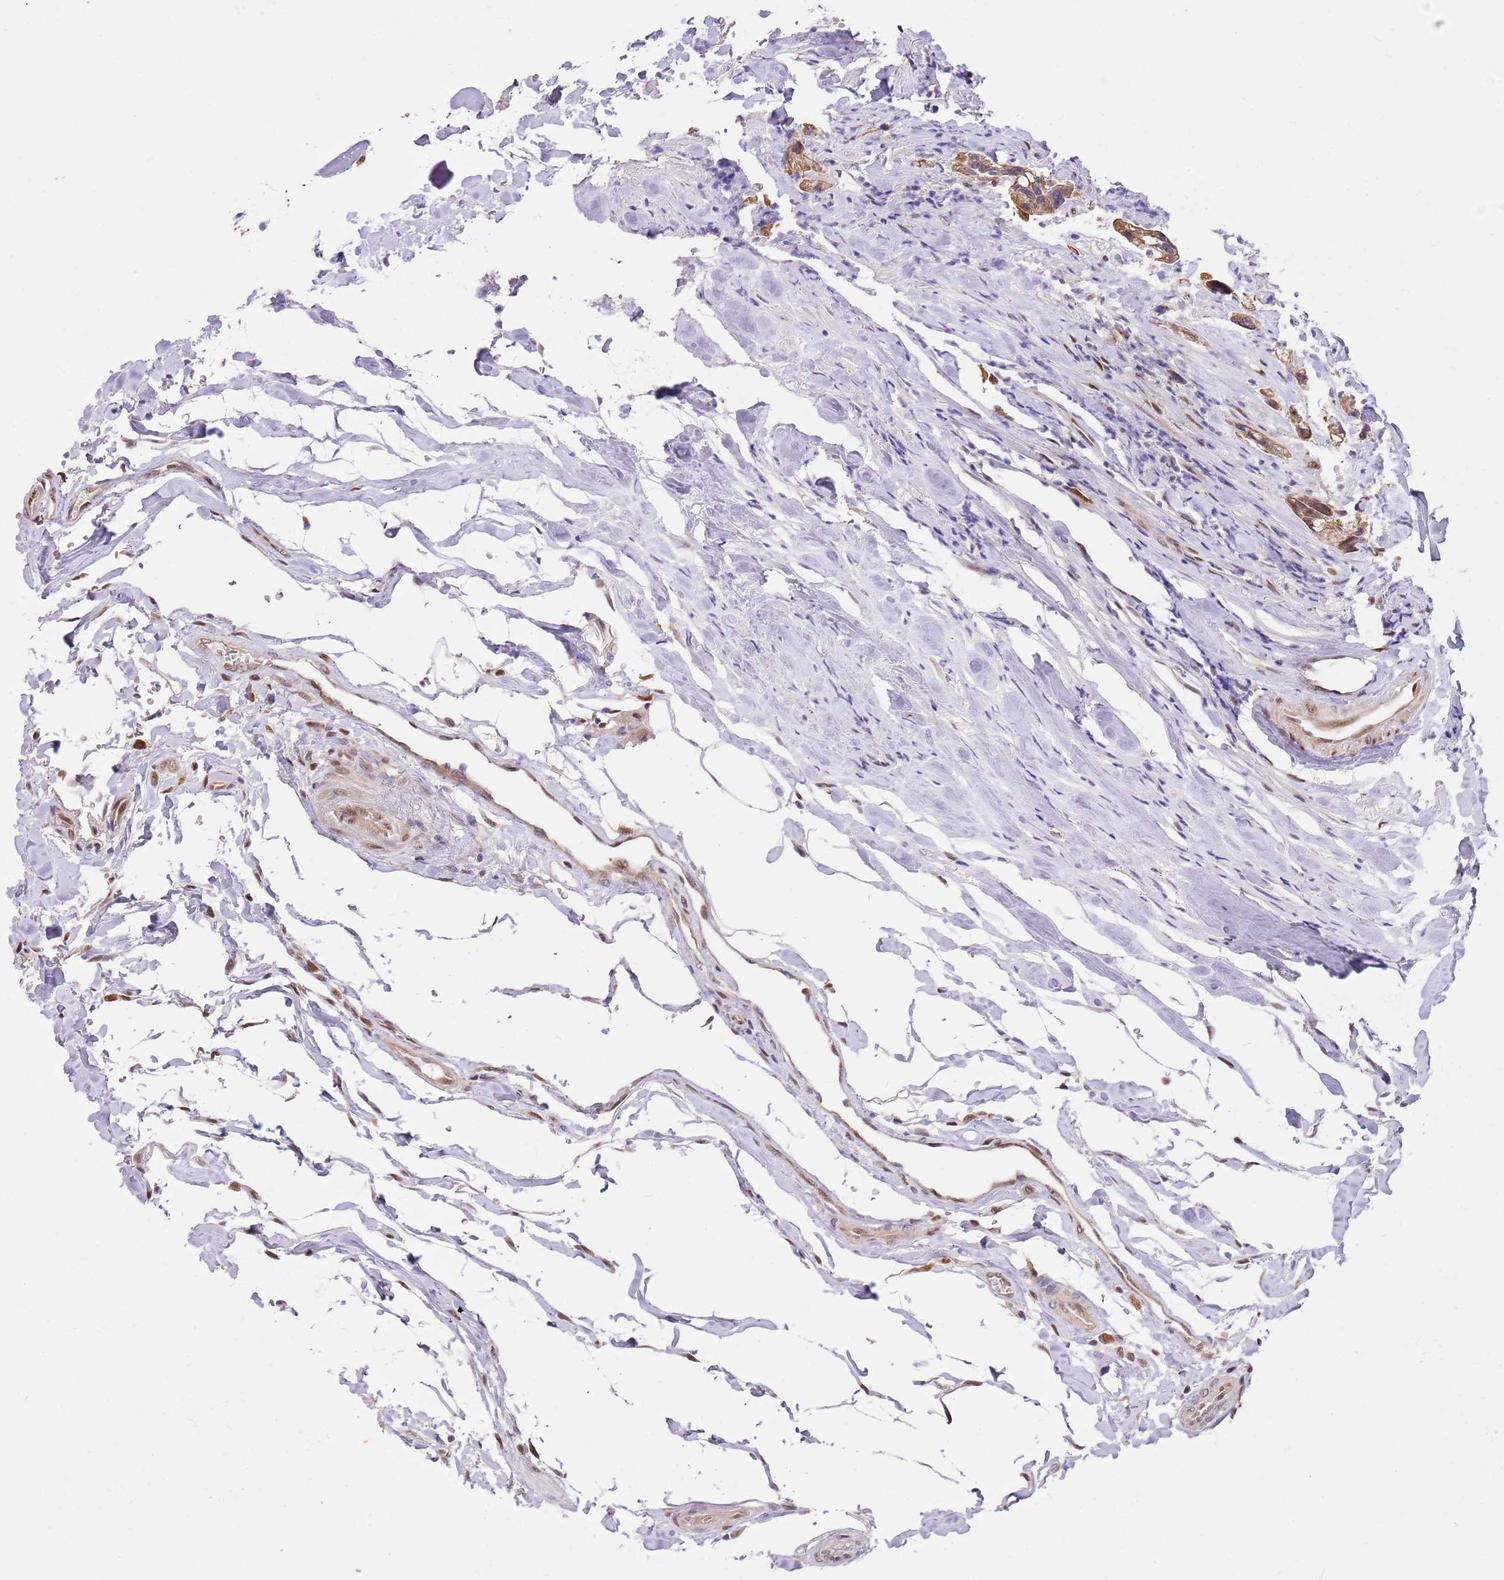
{"staining": {"intensity": "moderate", "quantity": "25%-75%", "location": "cytoplasmic/membranous,nuclear"}, "tissue": "colon", "cell_type": "Endothelial cells", "image_type": "normal", "snomed": [{"axis": "morphology", "description": "Normal tissue, NOS"}, {"axis": "topography", "description": "Colon"}], "caption": "Brown immunohistochemical staining in benign colon displays moderate cytoplasmic/membranous,nuclear expression in approximately 25%-75% of endothelial cells.", "gene": "RFK", "patient": {"sex": "female", "age": 79}}